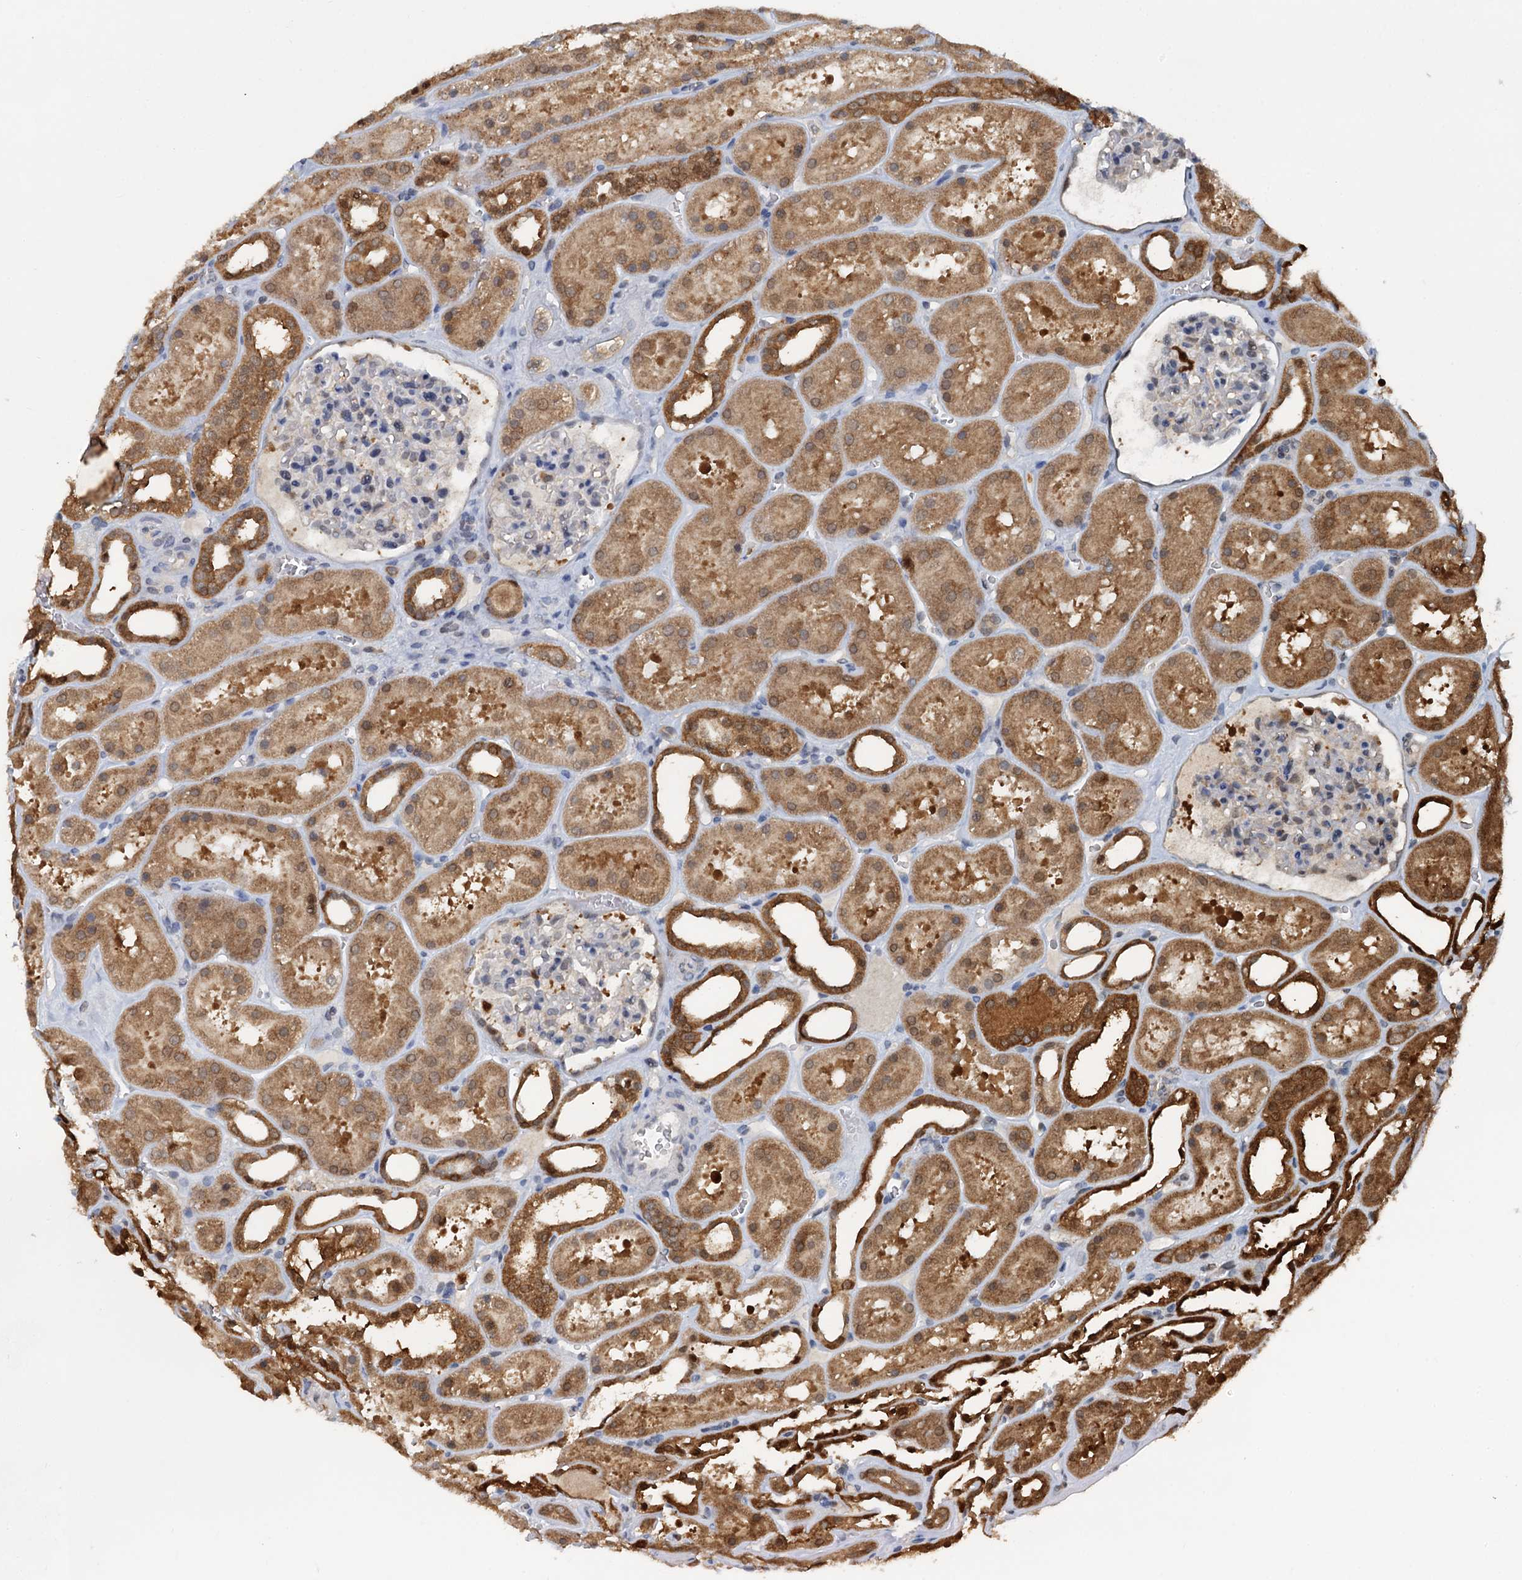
{"staining": {"intensity": "weak", "quantity": "<25%", "location": "nuclear"}, "tissue": "kidney", "cell_type": "Cells in glomeruli", "image_type": "normal", "snomed": [{"axis": "morphology", "description": "Normal tissue, NOS"}, {"axis": "topography", "description": "Kidney"}], "caption": "Immunohistochemistry of unremarkable kidney demonstrates no expression in cells in glomeruli.", "gene": "GPI", "patient": {"sex": "female", "age": 41}}